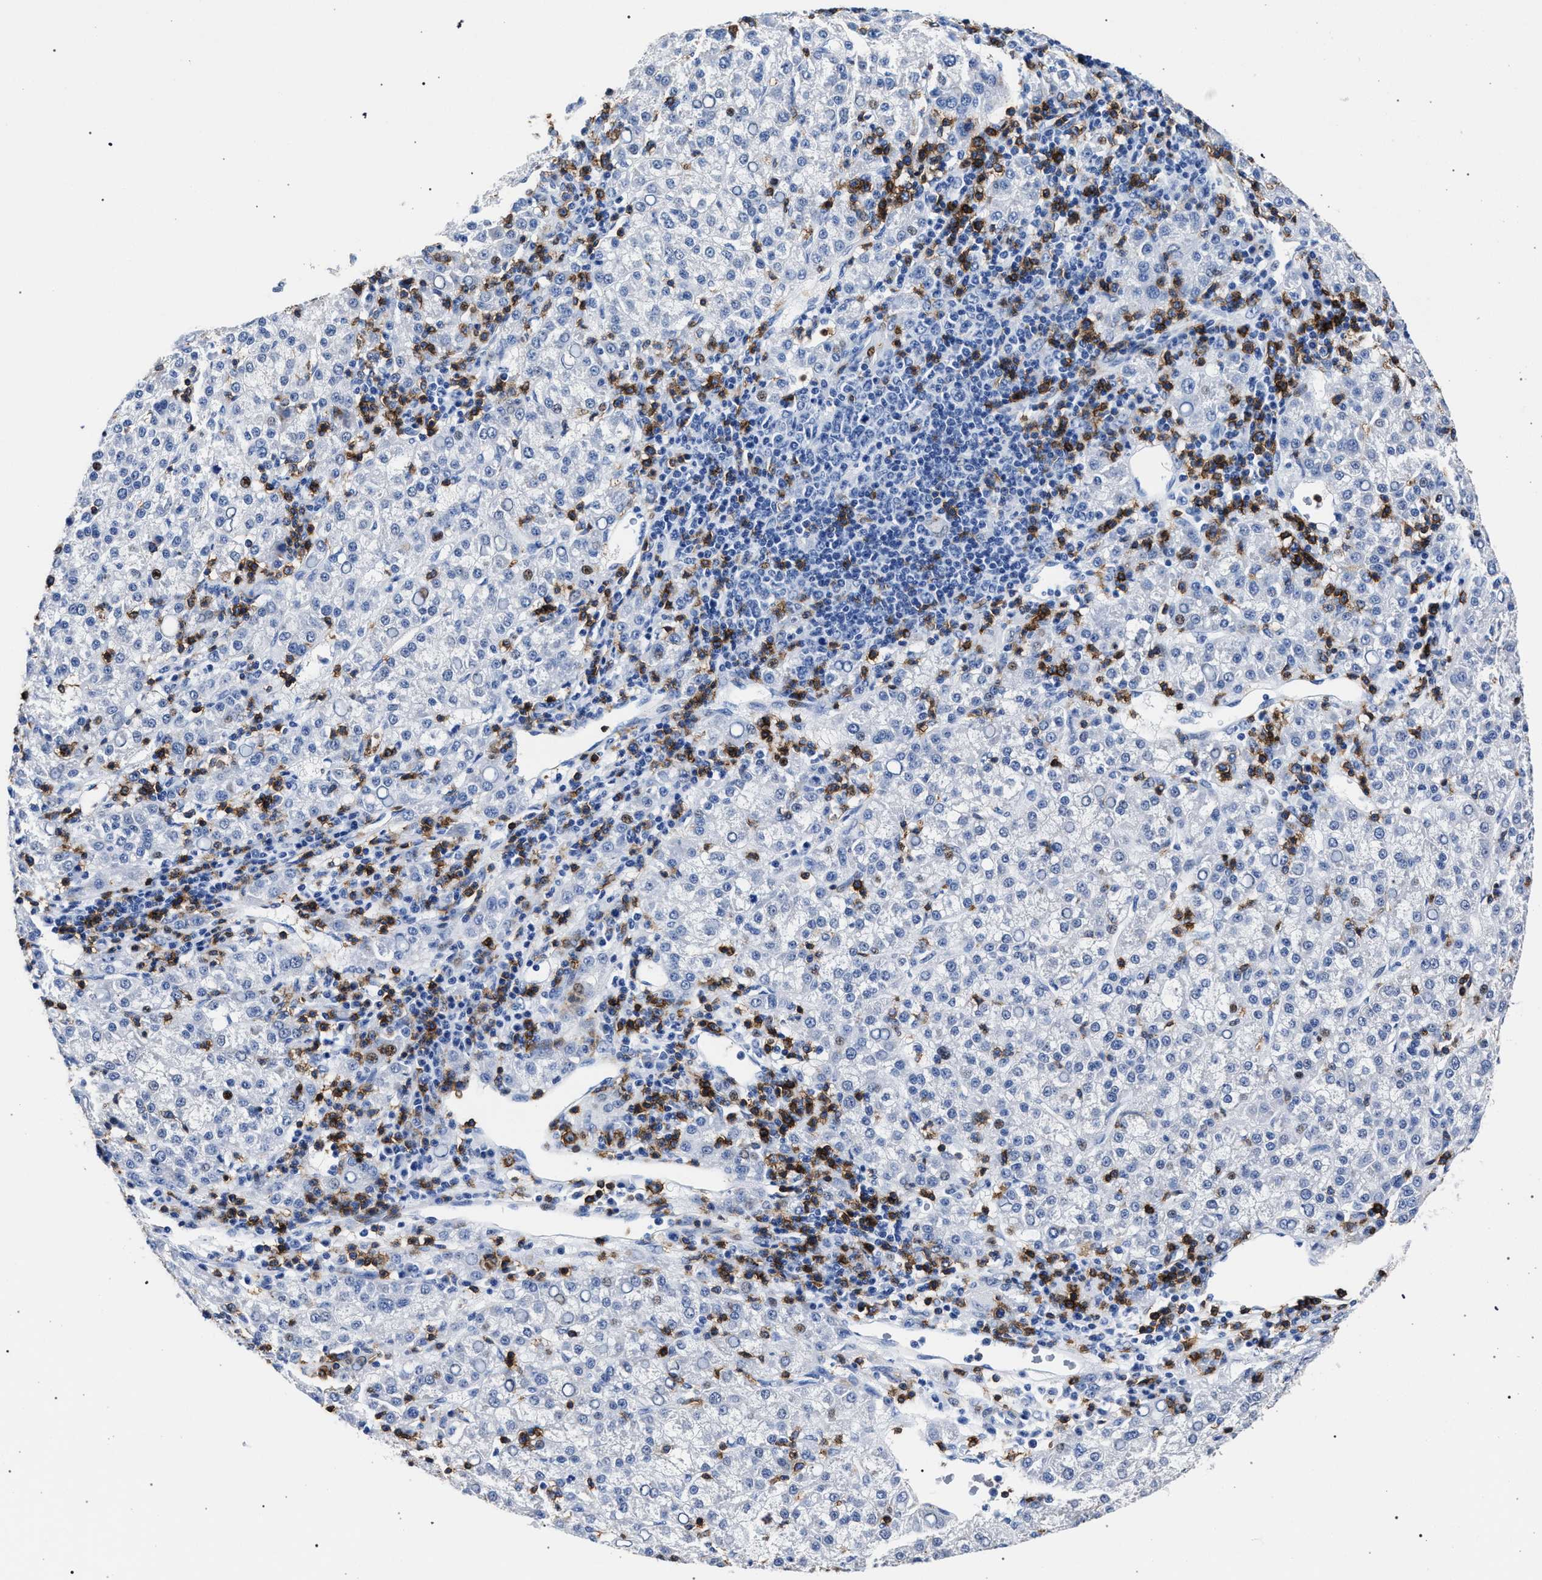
{"staining": {"intensity": "negative", "quantity": "none", "location": "none"}, "tissue": "liver cancer", "cell_type": "Tumor cells", "image_type": "cancer", "snomed": [{"axis": "morphology", "description": "Carcinoma, Hepatocellular, NOS"}, {"axis": "topography", "description": "Liver"}], "caption": "Protein analysis of liver cancer exhibits no significant expression in tumor cells.", "gene": "KLRK1", "patient": {"sex": "female", "age": 58}}